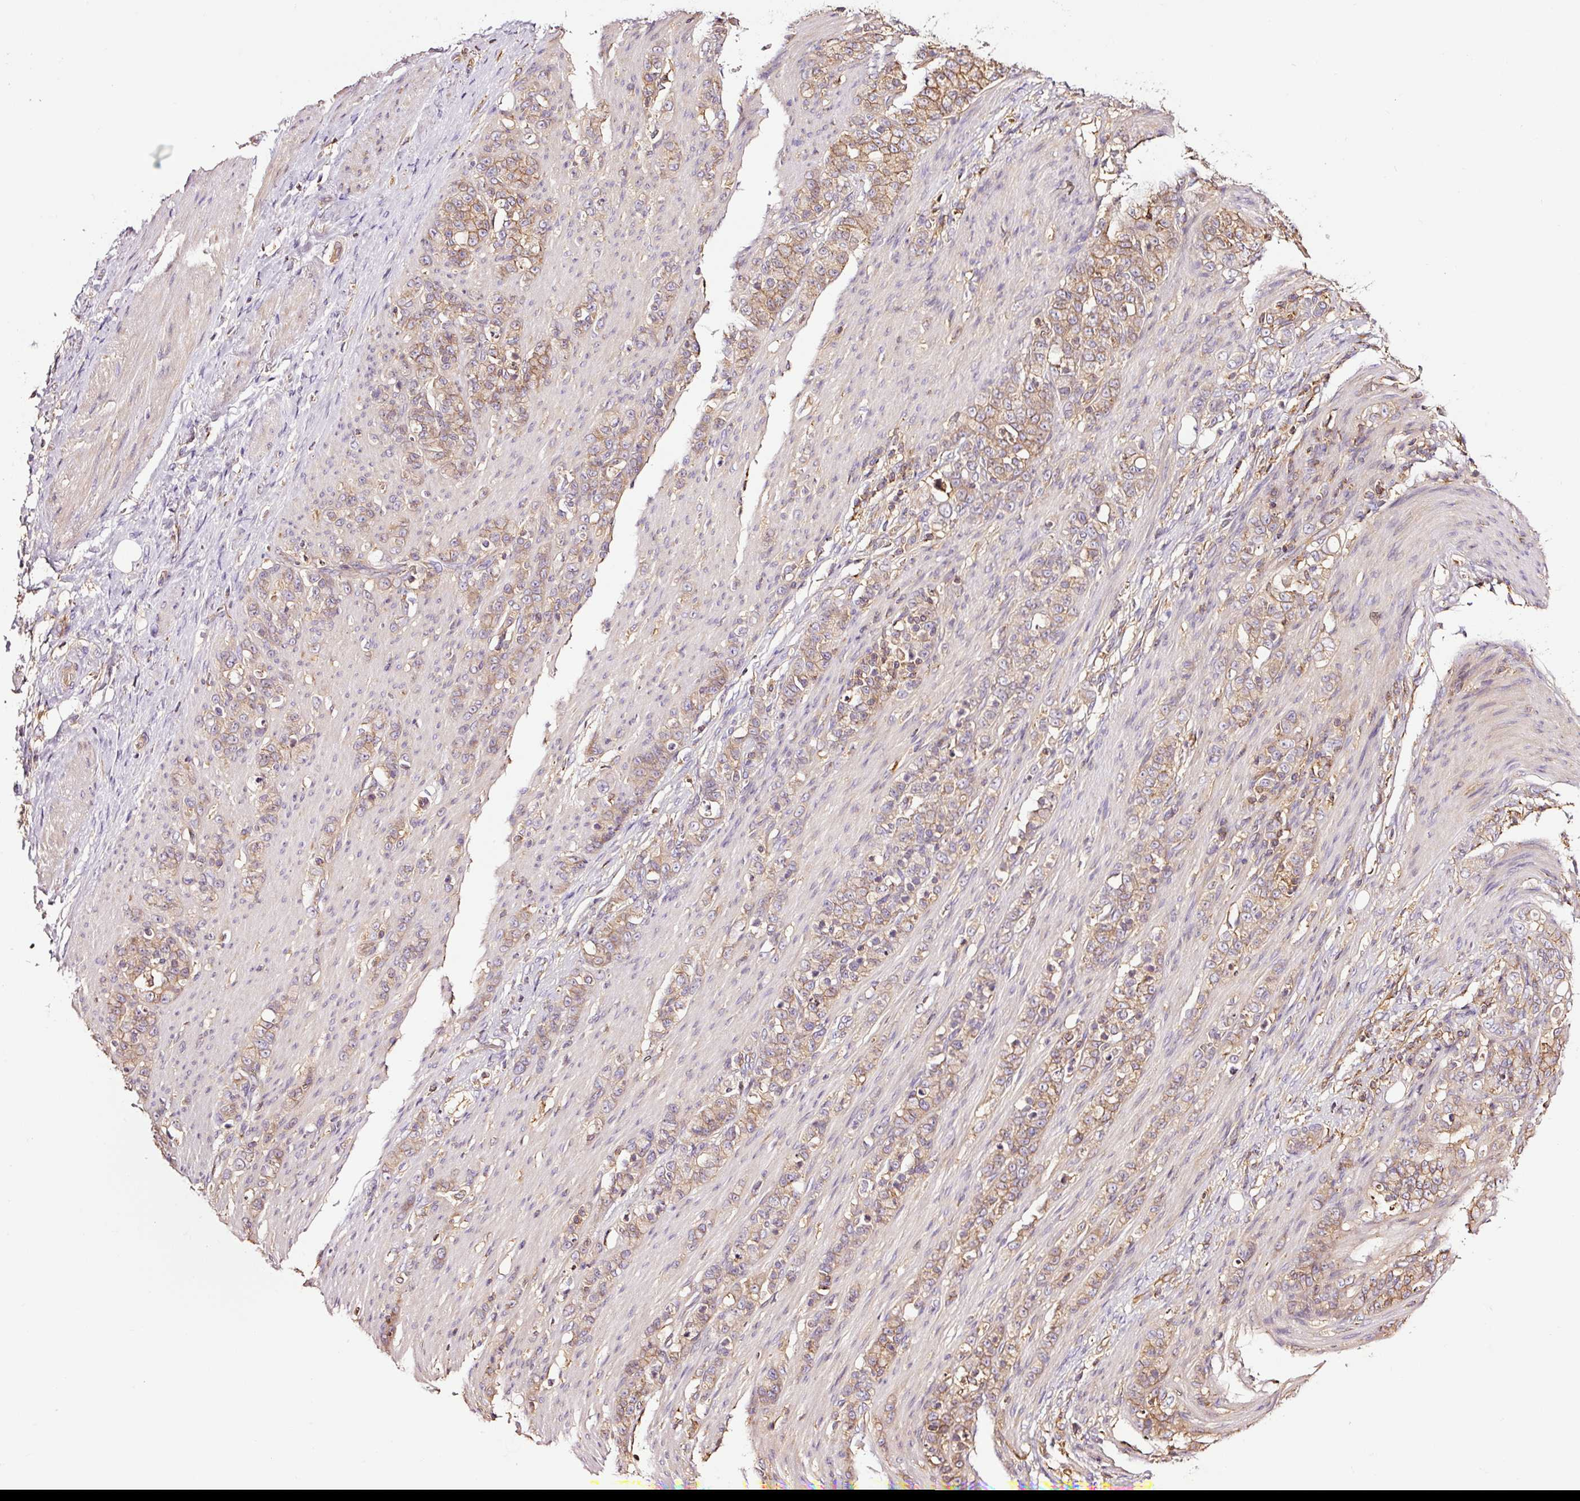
{"staining": {"intensity": "moderate", "quantity": "25%-75%", "location": "cytoplasmic/membranous"}, "tissue": "stomach cancer", "cell_type": "Tumor cells", "image_type": "cancer", "snomed": [{"axis": "morphology", "description": "Adenocarcinoma, NOS"}, {"axis": "topography", "description": "Stomach"}], "caption": "Tumor cells display moderate cytoplasmic/membranous staining in about 25%-75% of cells in stomach cancer (adenocarcinoma).", "gene": "METAP1", "patient": {"sex": "female", "age": 79}}